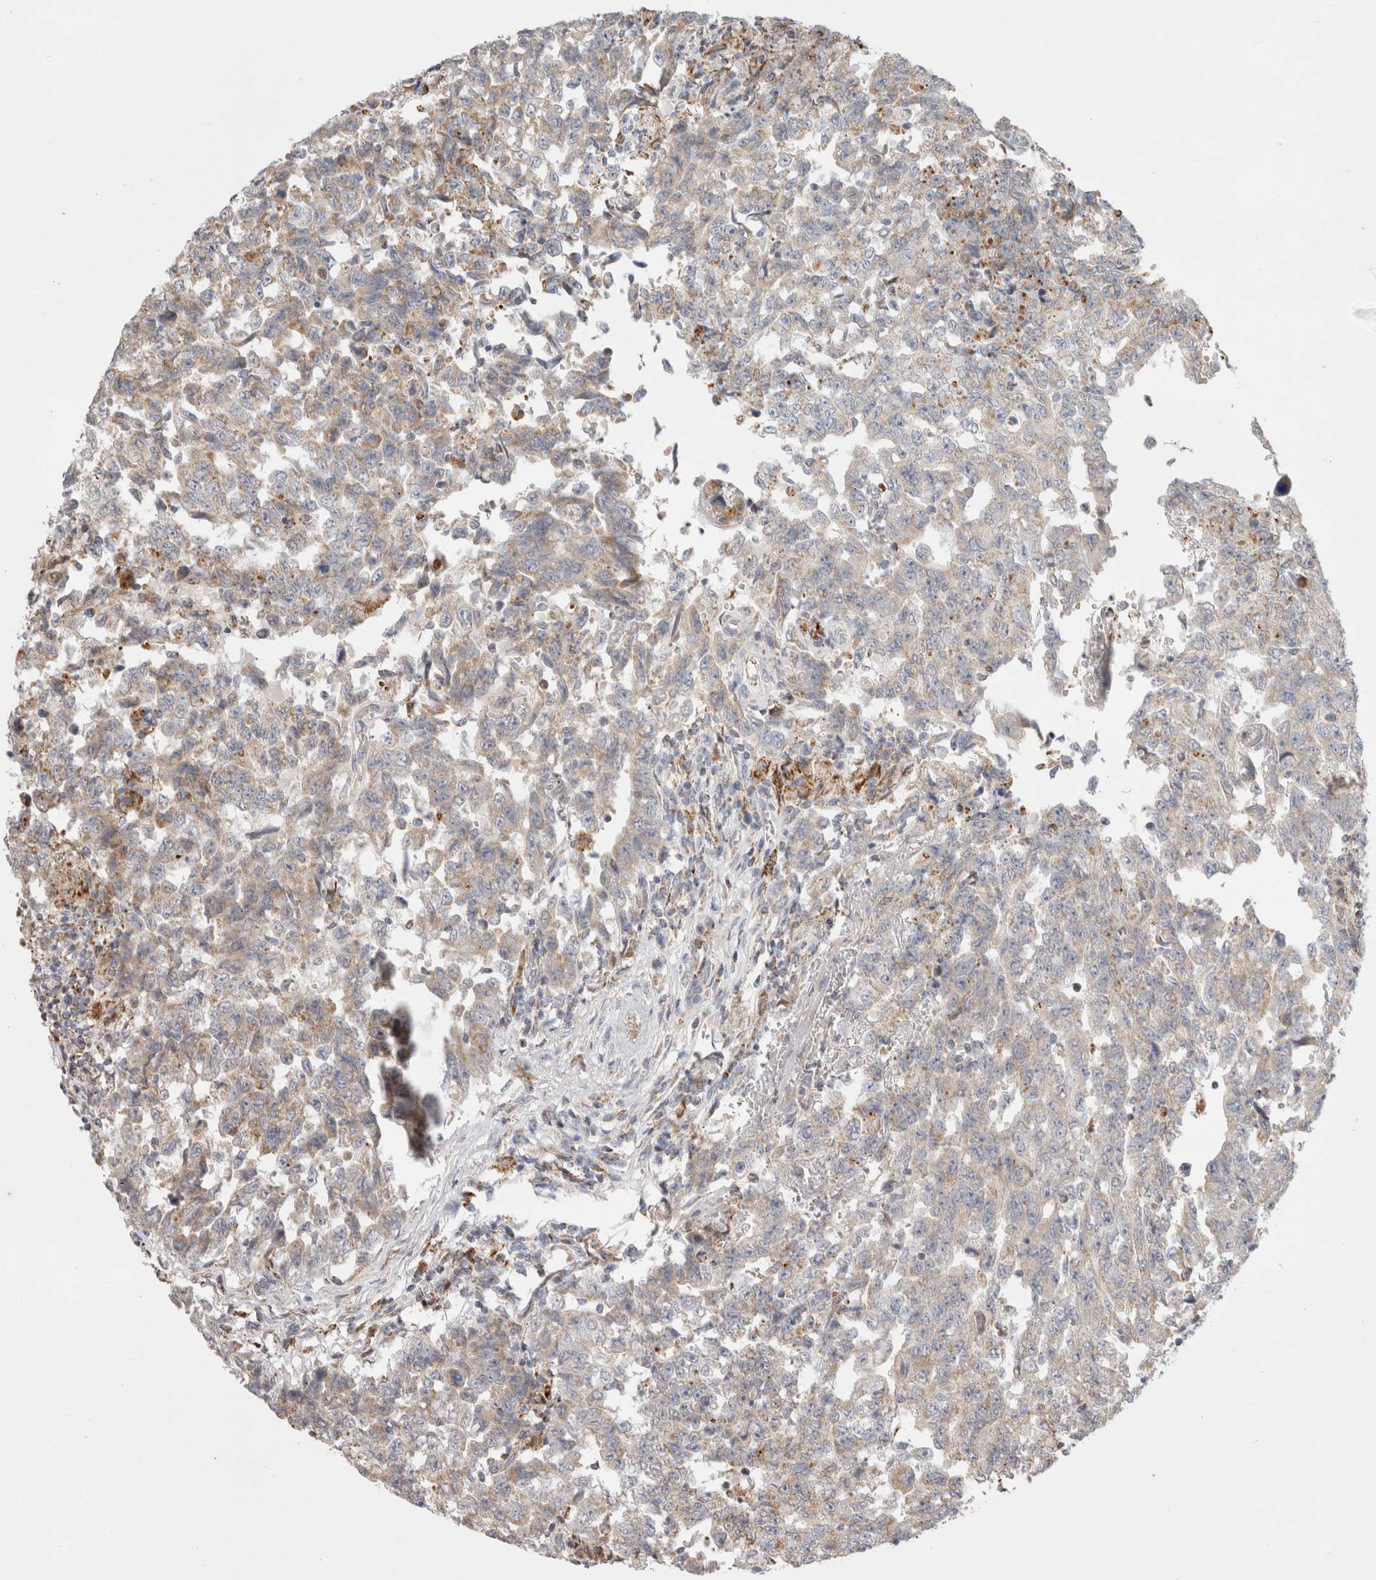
{"staining": {"intensity": "weak", "quantity": ">75%", "location": "cytoplasmic/membranous"}, "tissue": "testis cancer", "cell_type": "Tumor cells", "image_type": "cancer", "snomed": [{"axis": "morphology", "description": "Carcinoma, Embryonal, NOS"}, {"axis": "topography", "description": "Testis"}], "caption": "Human testis cancer stained with a brown dye displays weak cytoplasmic/membranous positive positivity in approximately >75% of tumor cells.", "gene": "HROB", "patient": {"sex": "male", "age": 26}}